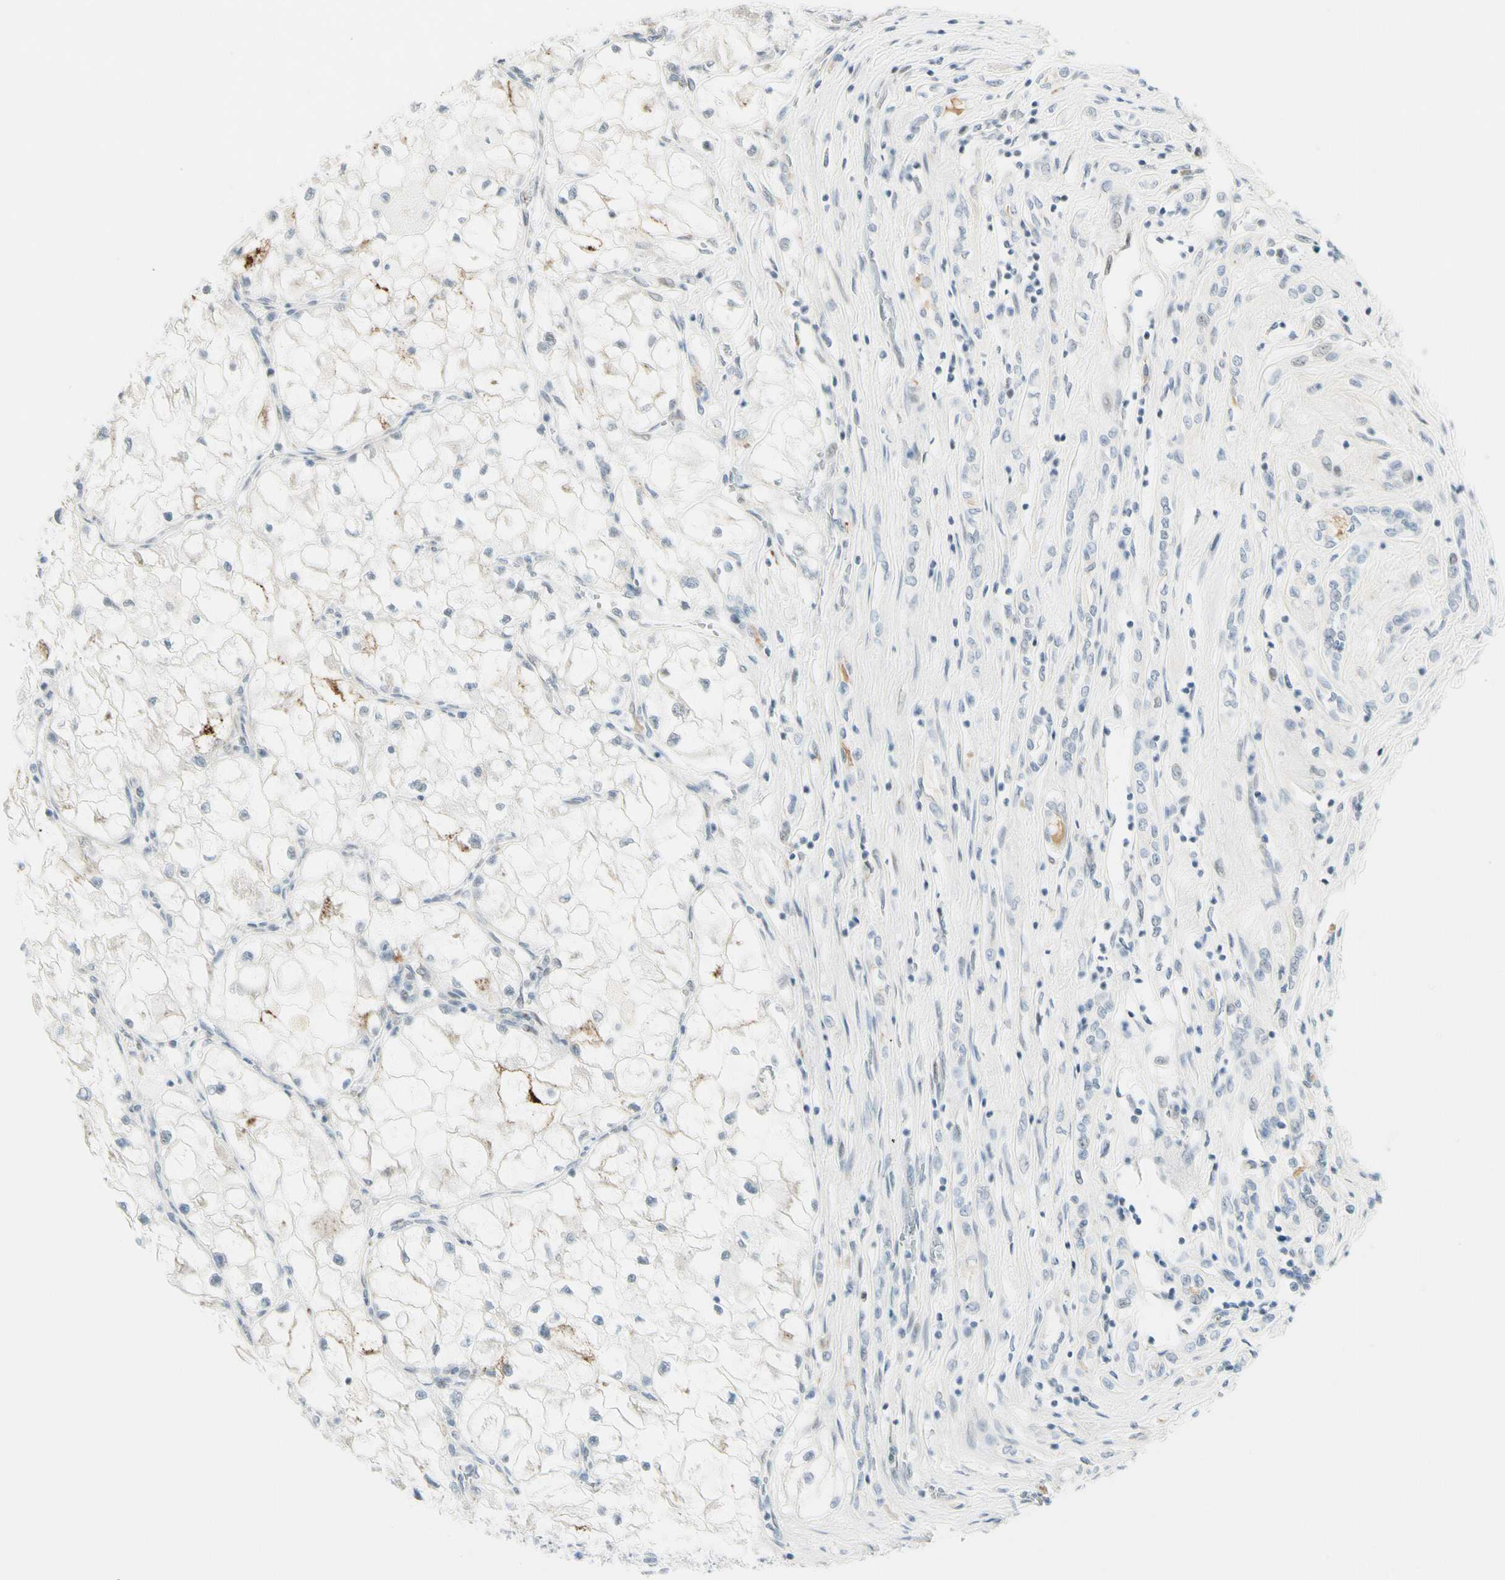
{"staining": {"intensity": "moderate", "quantity": "<25%", "location": "cytoplasmic/membranous"}, "tissue": "renal cancer", "cell_type": "Tumor cells", "image_type": "cancer", "snomed": [{"axis": "morphology", "description": "Adenocarcinoma, NOS"}, {"axis": "topography", "description": "Kidney"}], "caption": "Protein staining of renal adenocarcinoma tissue reveals moderate cytoplasmic/membranous expression in approximately <25% of tumor cells.", "gene": "B4GALNT1", "patient": {"sex": "female", "age": 70}}